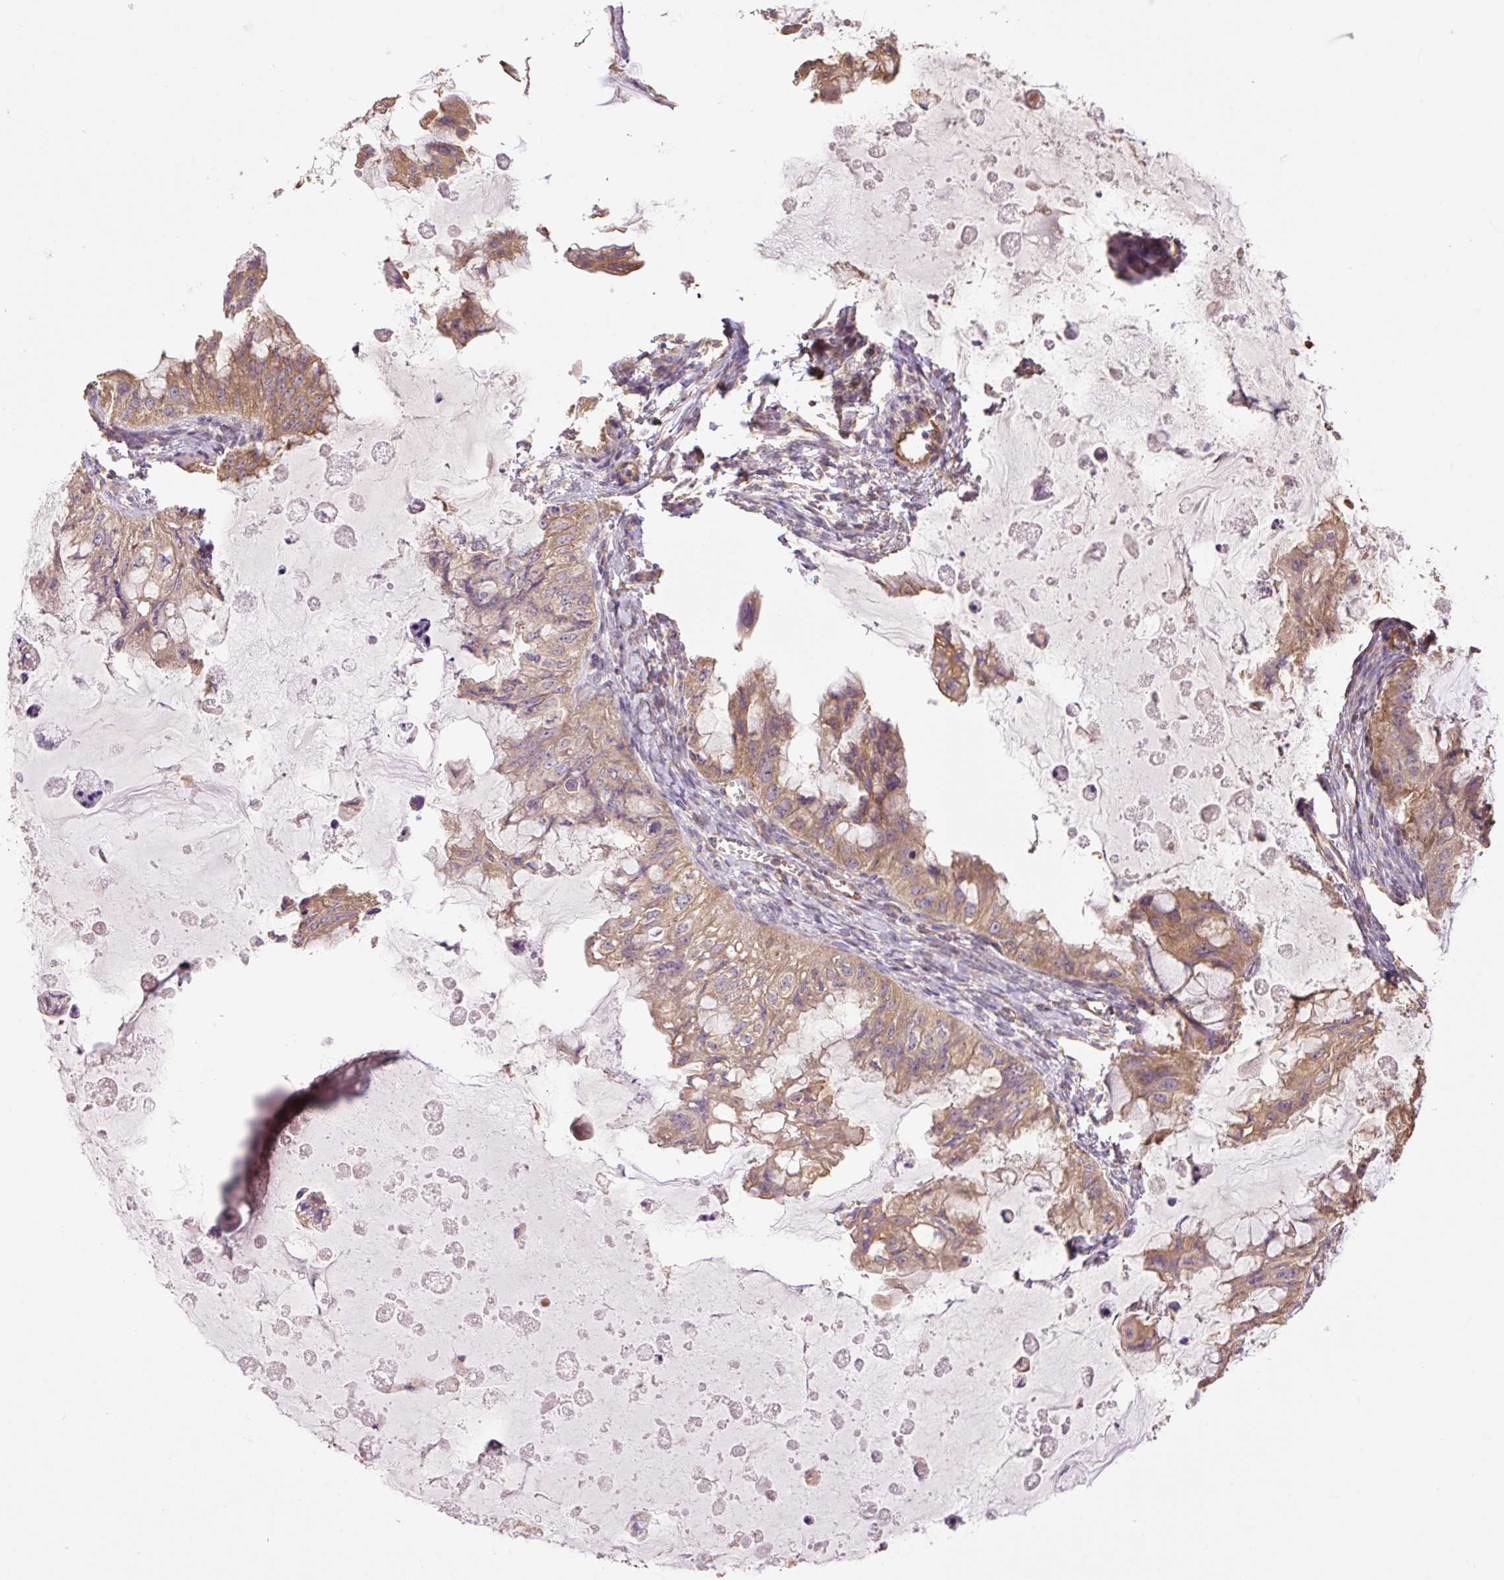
{"staining": {"intensity": "moderate", "quantity": ">75%", "location": "cytoplasmic/membranous"}, "tissue": "ovarian cancer", "cell_type": "Tumor cells", "image_type": "cancer", "snomed": [{"axis": "morphology", "description": "Cystadenocarcinoma, mucinous, NOS"}, {"axis": "topography", "description": "Ovary"}], "caption": "Protein staining of mucinous cystadenocarcinoma (ovarian) tissue shows moderate cytoplasmic/membranous staining in approximately >75% of tumor cells.", "gene": "DESI1", "patient": {"sex": "female", "age": 72}}